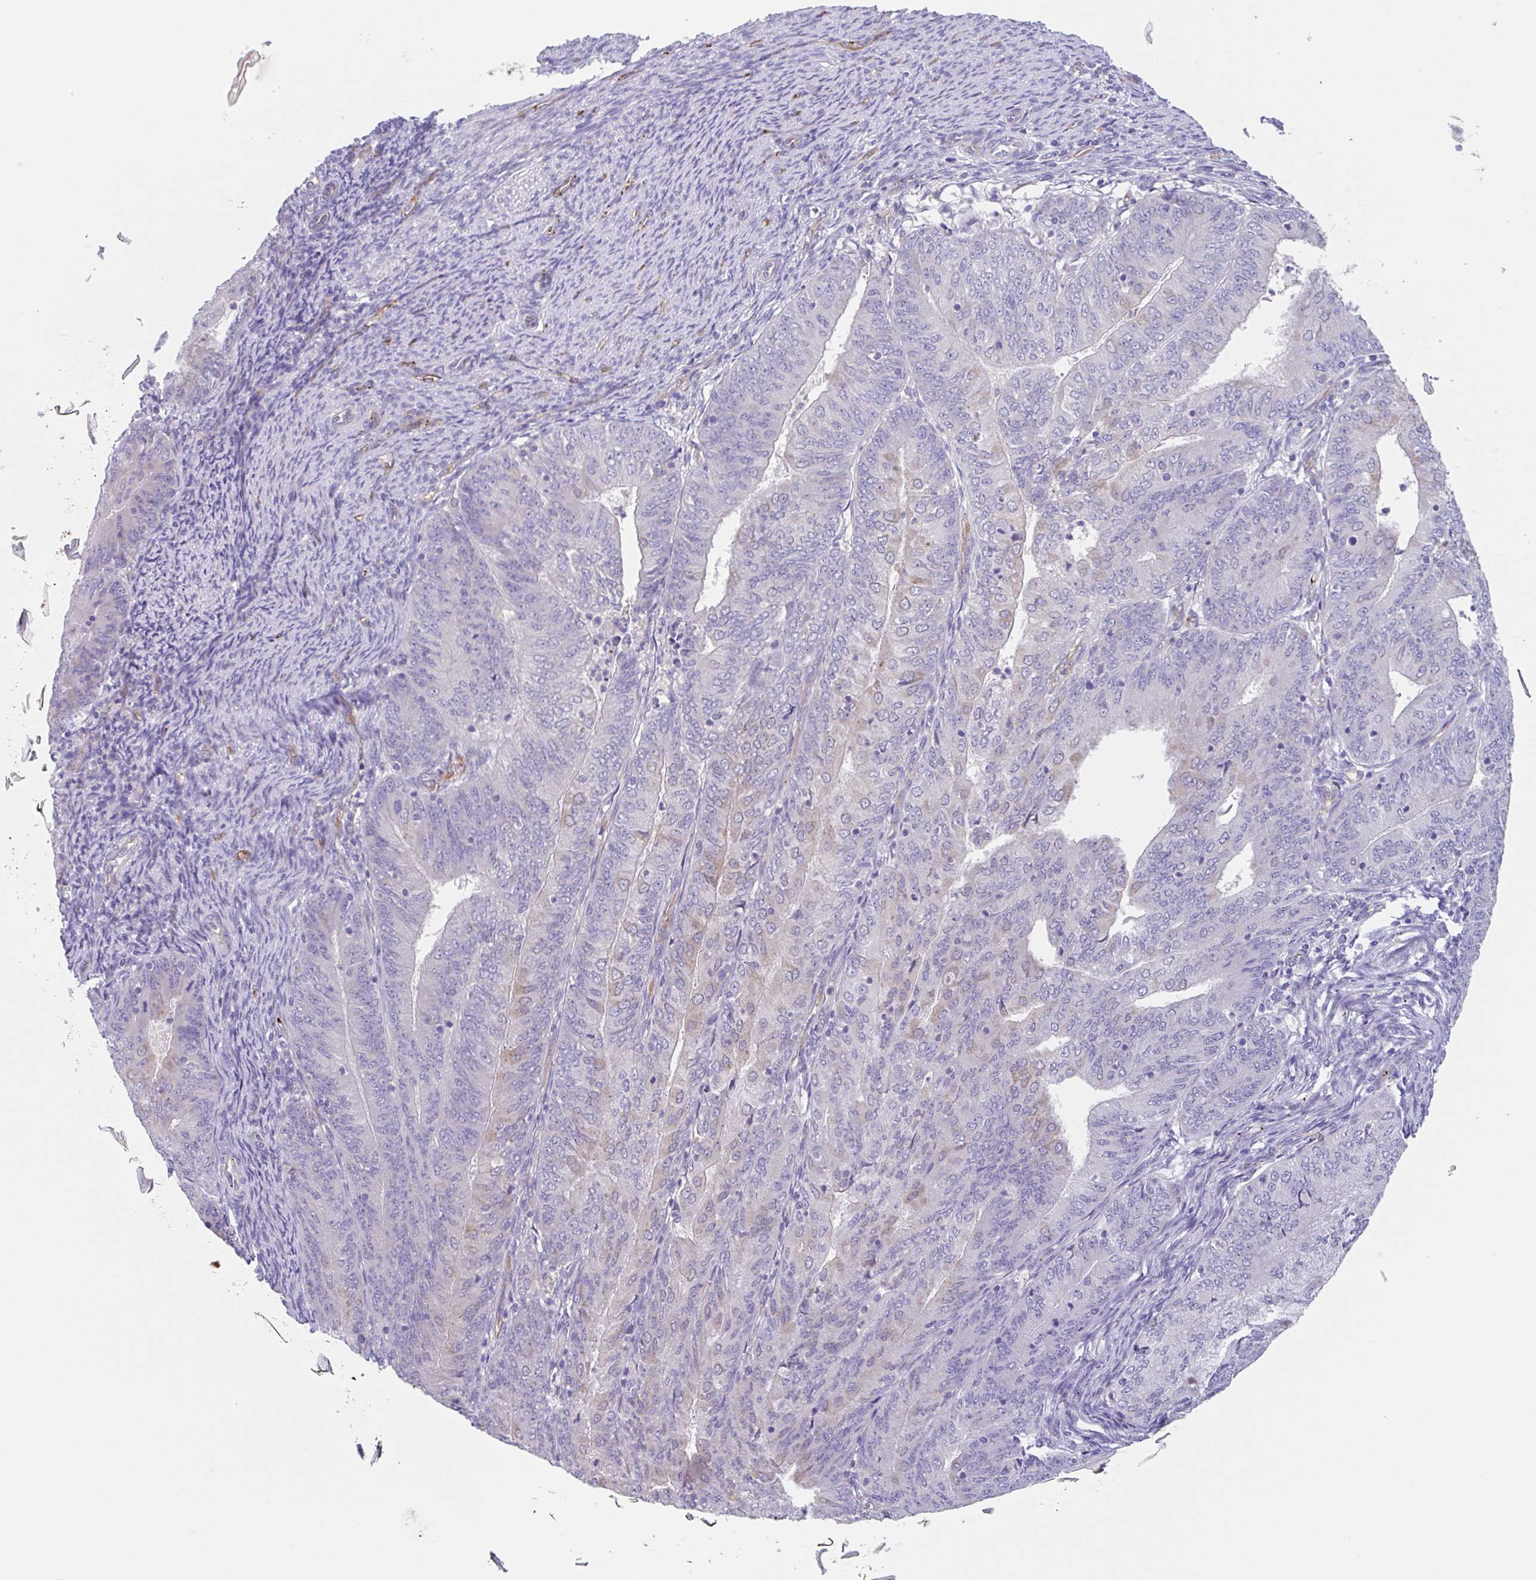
{"staining": {"intensity": "negative", "quantity": "none", "location": "none"}, "tissue": "endometrial cancer", "cell_type": "Tumor cells", "image_type": "cancer", "snomed": [{"axis": "morphology", "description": "Adenocarcinoma, NOS"}, {"axis": "topography", "description": "Endometrium"}], "caption": "This is a histopathology image of immunohistochemistry staining of endometrial cancer (adenocarcinoma), which shows no positivity in tumor cells.", "gene": "EHD4", "patient": {"sex": "female", "age": 57}}